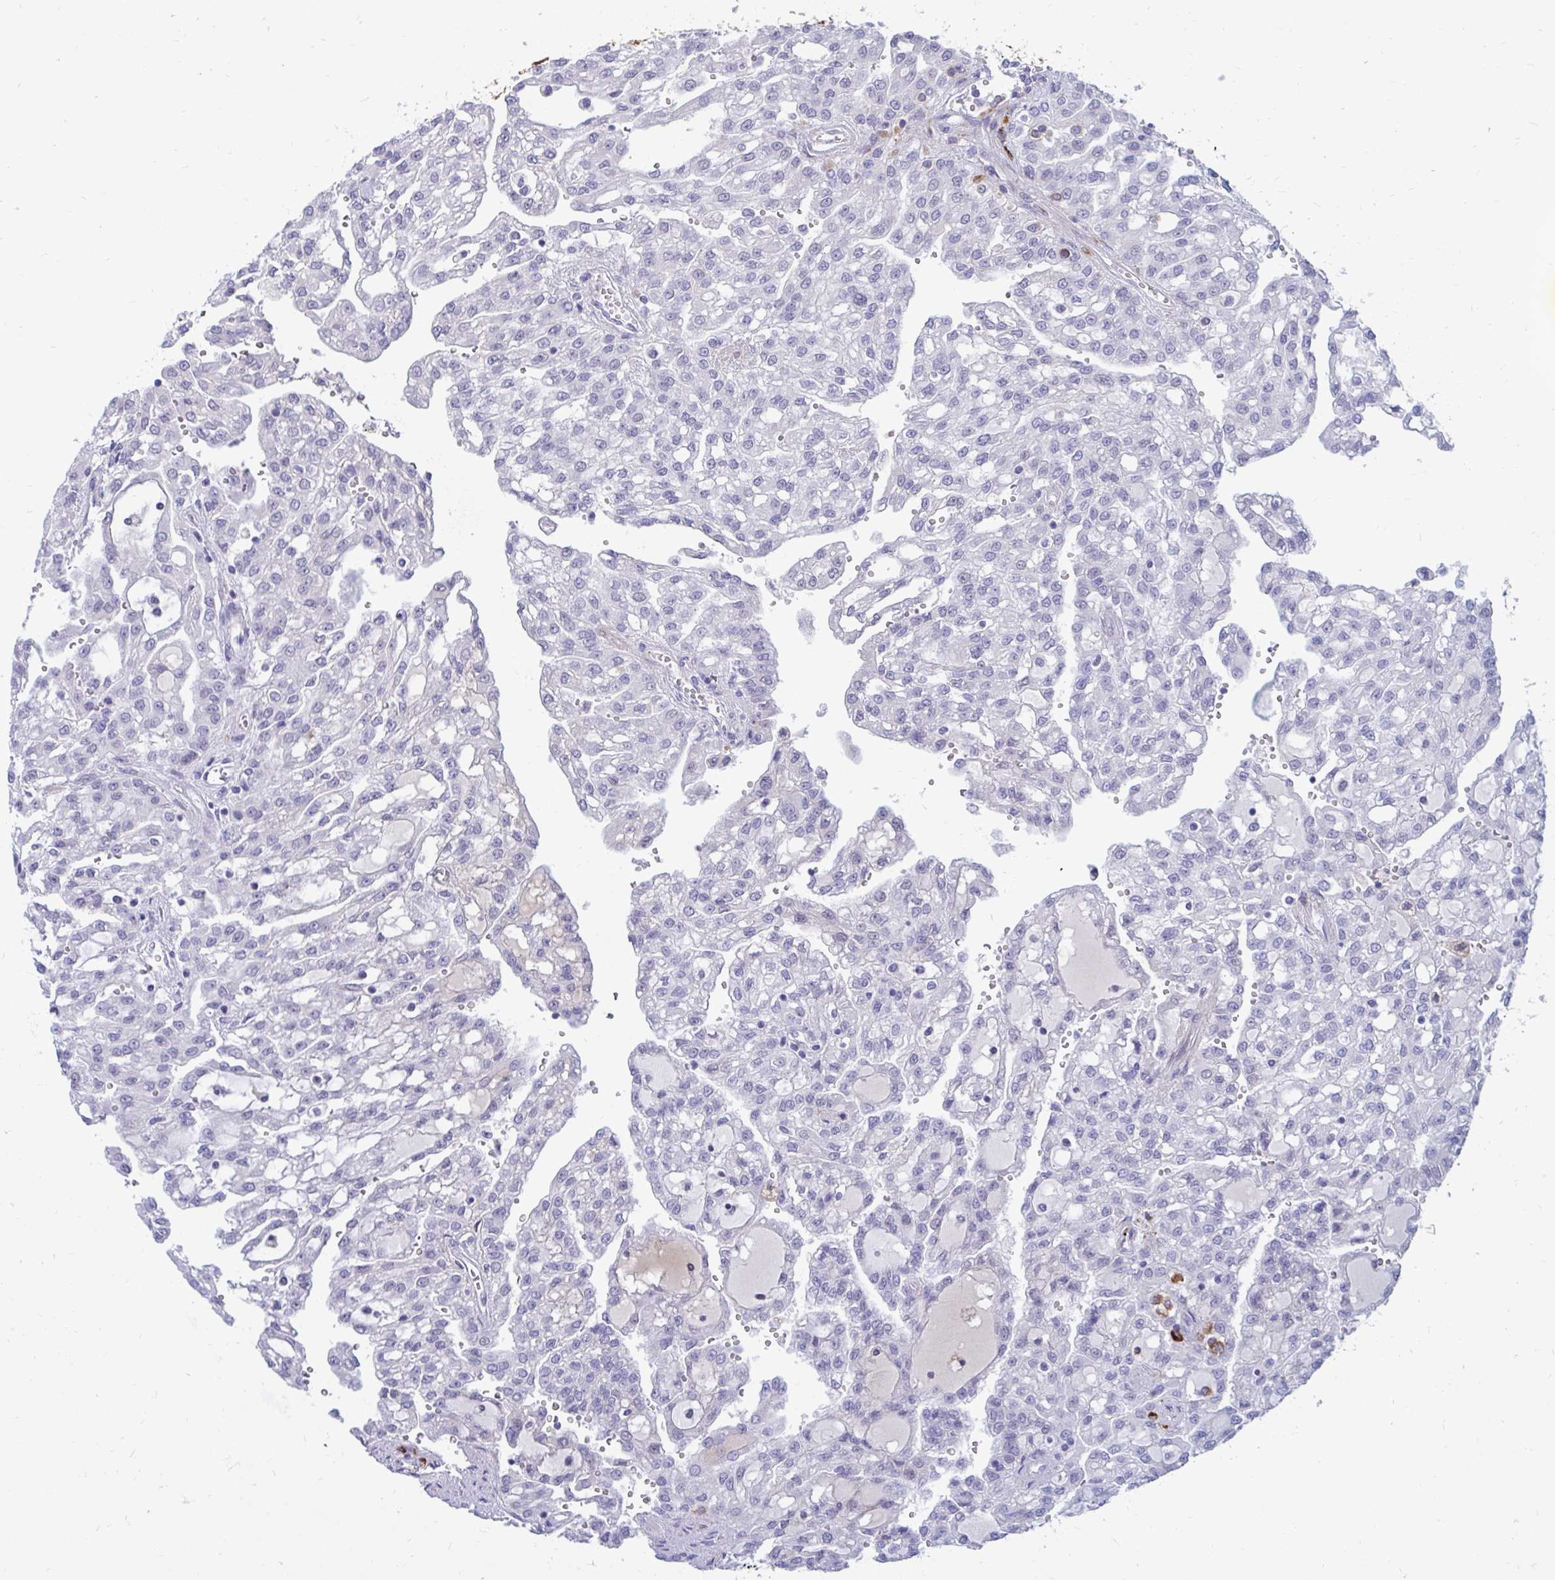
{"staining": {"intensity": "negative", "quantity": "none", "location": "none"}, "tissue": "renal cancer", "cell_type": "Tumor cells", "image_type": "cancer", "snomed": [{"axis": "morphology", "description": "Adenocarcinoma, NOS"}, {"axis": "topography", "description": "Kidney"}], "caption": "The histopathology image exhibits no staining of tumor cells in renal adenocarcinoma. (IHC, brightfield microscopy, high magnification).", "gene": "FAM219B", "patient": {"sex": "male", "age": 63}}